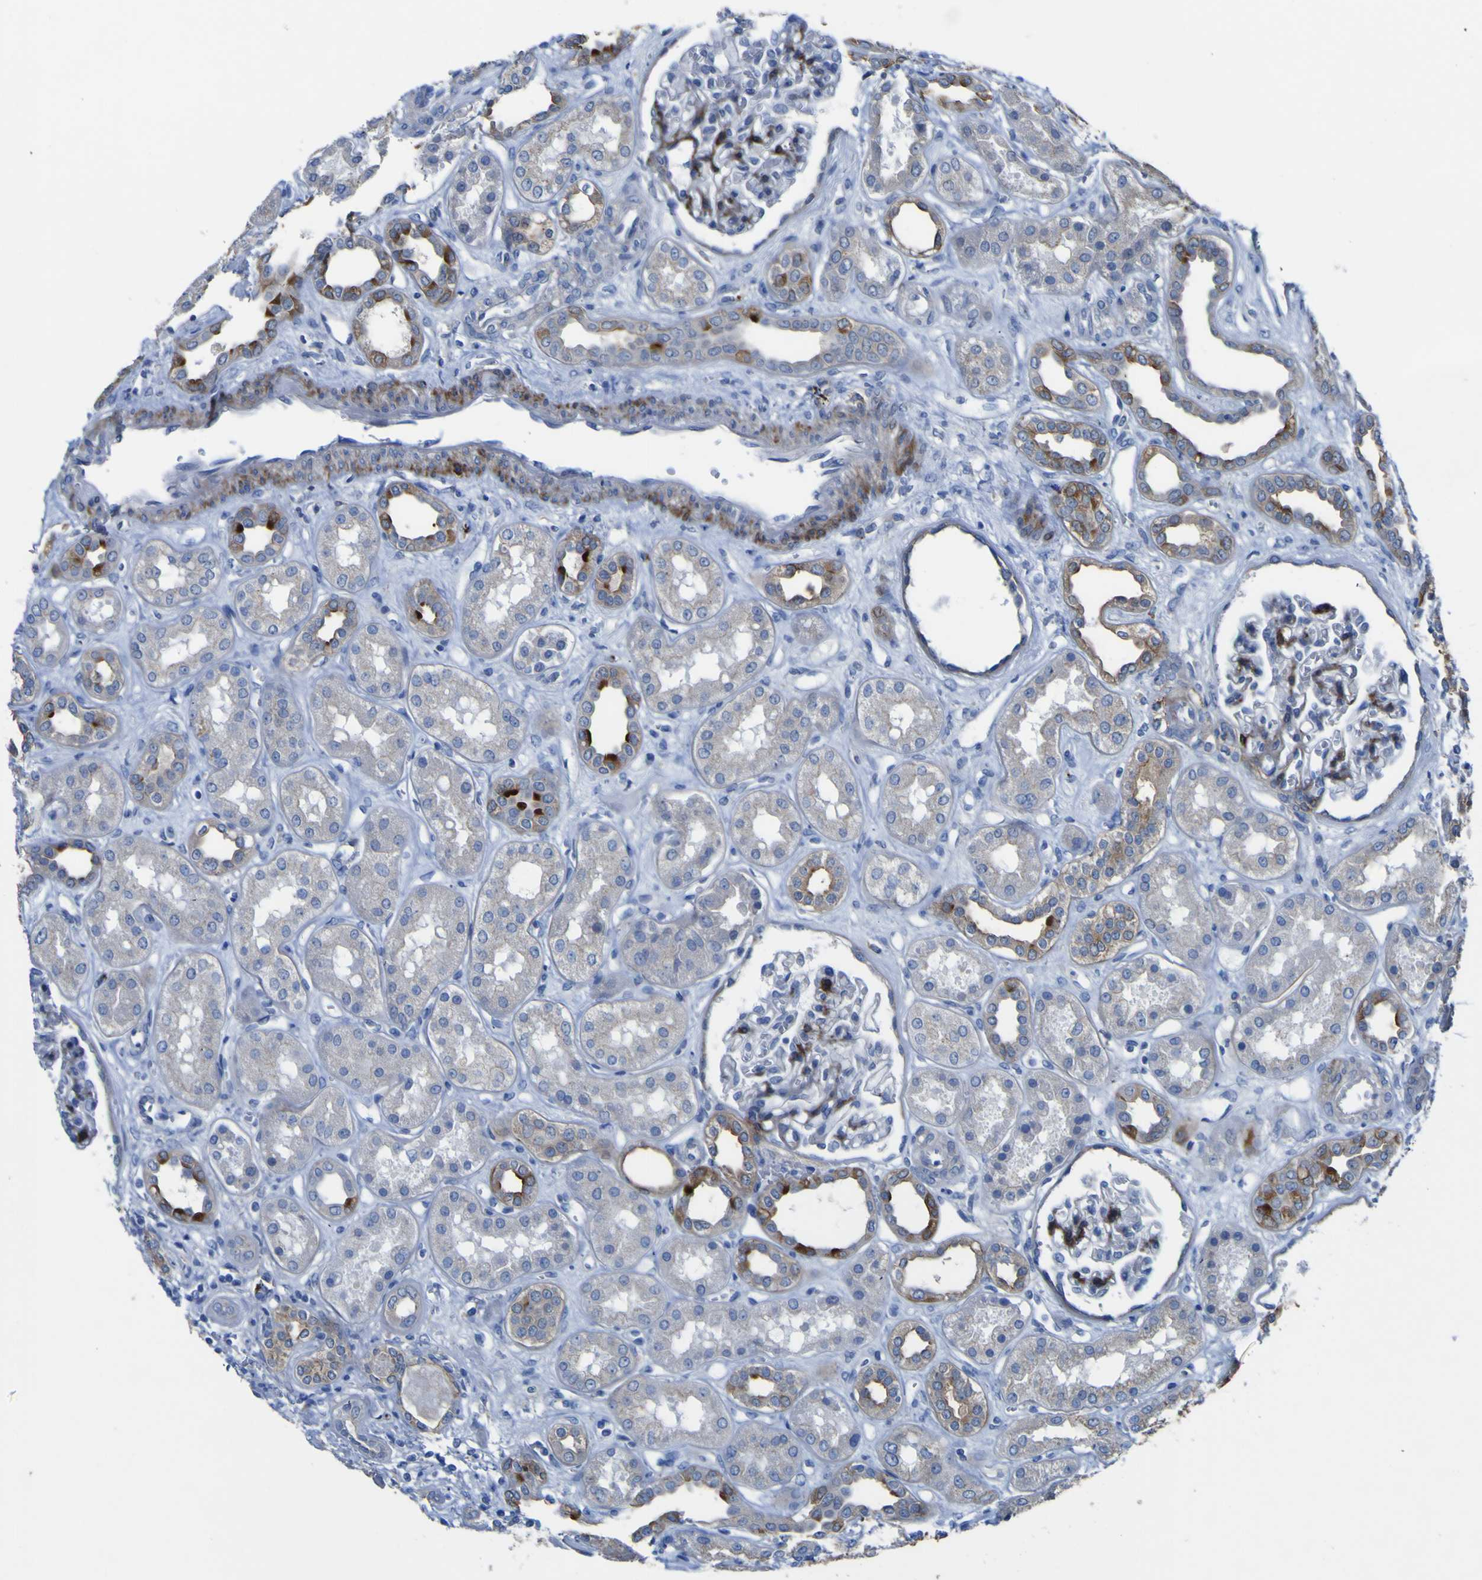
{"staining": {"intensity": "strong", "quantity": "25%-75%", "location": "cytoplasmic/membranous"}, "tissue": "kidney", "cell_type": "Cells in glomeruli", "image_type": "normal", "snomed": [{"axis": "morphology", "description": "Normal tissue, NOS"}, {"axis": "topography", "description": "Kidney"}], "caption": "The photomicrograph shows staining of unremarkable kidney, revealing strong cytoplasmic/membranous protein staining (brown color) within cells in glomeruli. The staining was performed using DAB, with brown indicating positive protein expression. Nuclei are stained blue with hematoxylin.", "gene": "AGO4", "patient": {"sex": "male", "age": 59}}